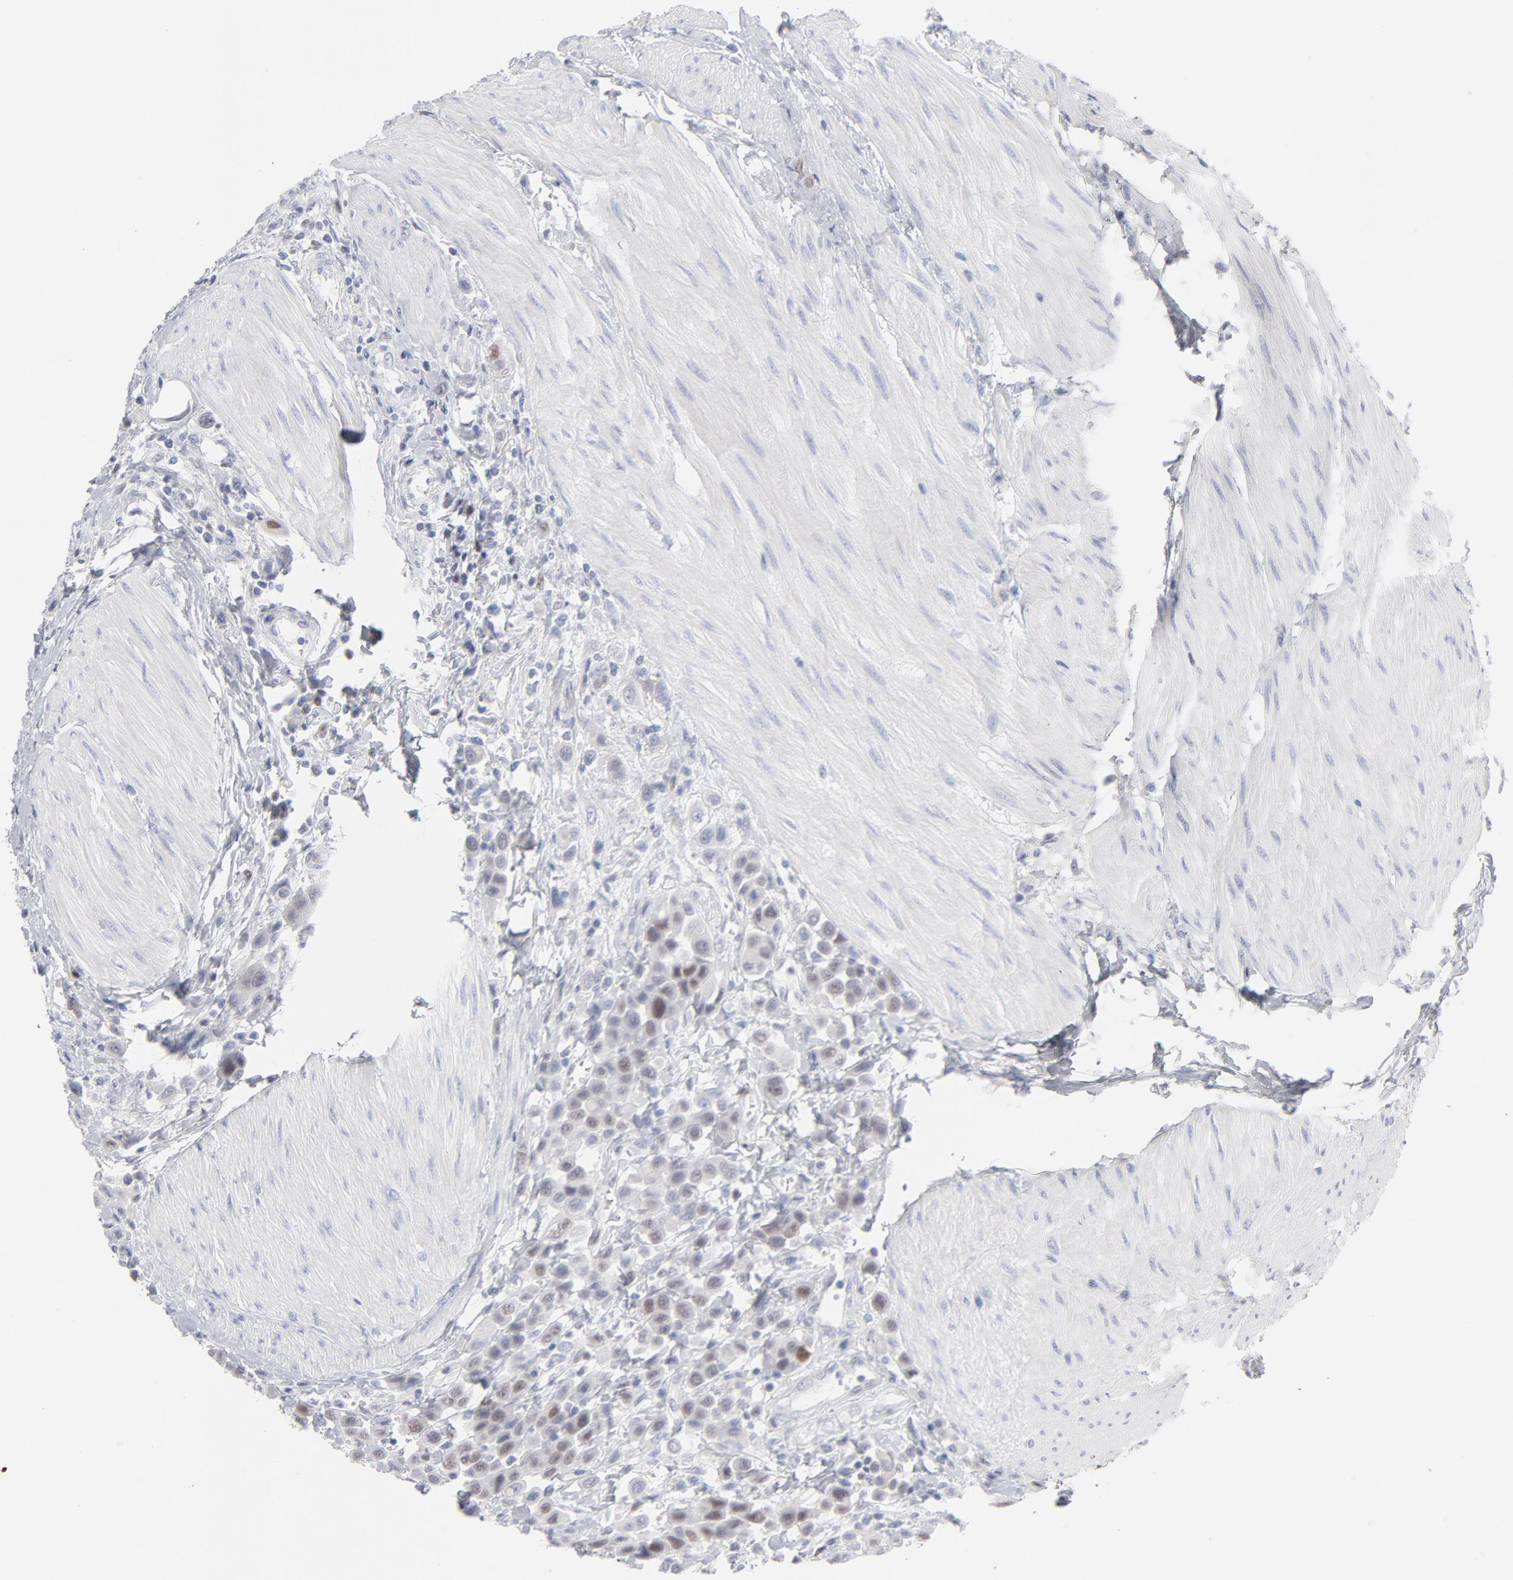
{"staining": {"intensity": "moderate", "quantity": "25%-75%", "location": "nuclear"}, "tissue": "urothelial cancer", "cell_type": "Tumor cells", "image_type": "cancer", "snomed": [{"axis": "morphology", "description": "Urothelial carcinoma, High grade"}, {"axis": "topography", "description": "Urinary bladder"}], "caption": "DAB (3,3'-diaminobenzidine) immunohistochemical staining of urothelial cancer shows moderate nuclear protein staining in about 25%-75% of tumor cells. (Stains: DAB (3,3'-diaminobenzidine) in brown, nuclei in blue, Microscopy: brightfield microscopy at high magnification).", "gene": "MCM7", "patient": {"sex": "male", "age": 50}}